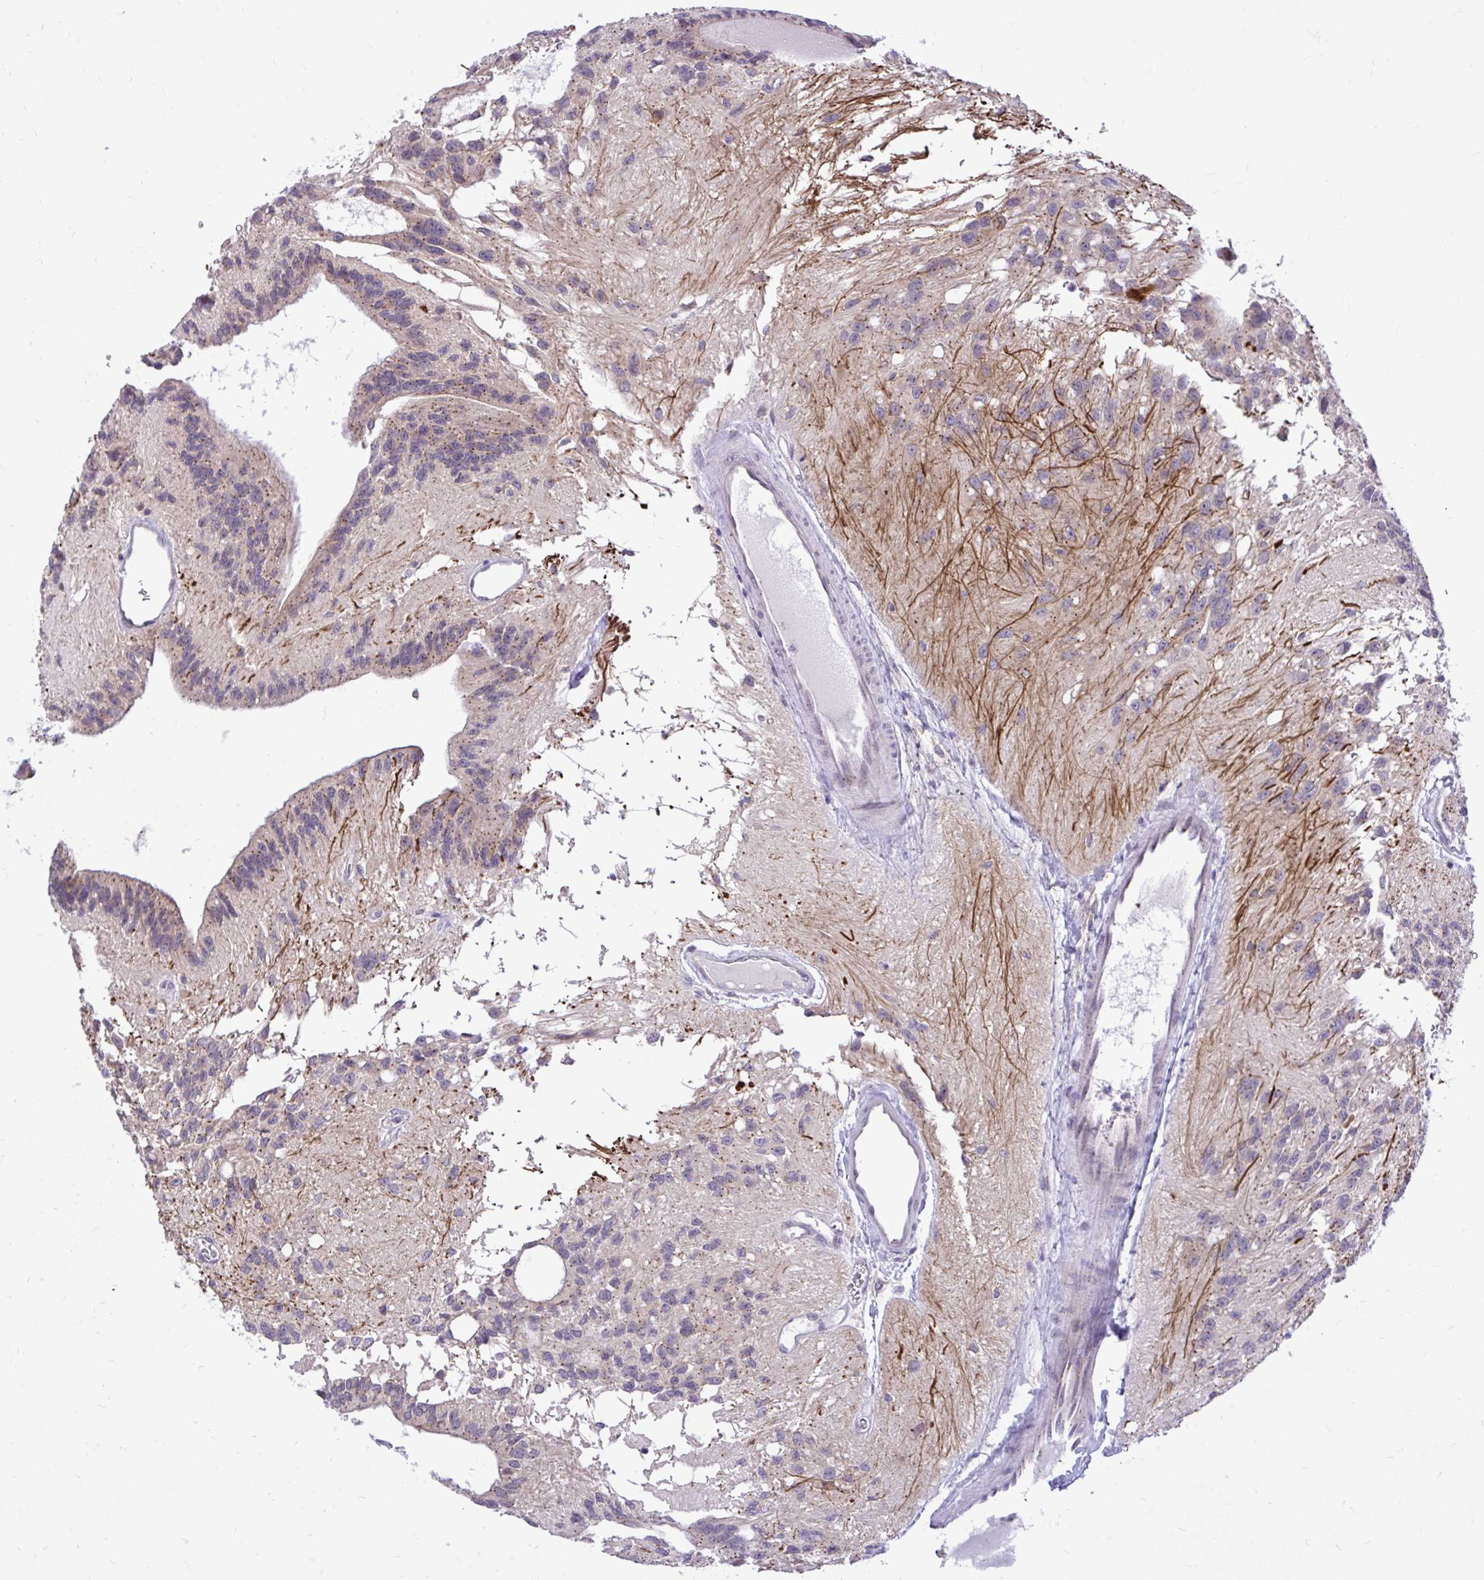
{"staining": {"intensity": "weak", "quantity": "25%-75%", "location": "cytoplasmic/membranous"}, "tissue": "glioma", "cell_type": "Tumor cells", "image_type": "cancer", "snomed": [{"axis": "morphology", "description": "Glioma, malignant, Low grade"}, {"axis": "topography", "description": "Brain"}], "caption": "Glioma stained with a brown dye demonstrates weak cytoplasmic/membranous positive staining in about 25%-75% of tumor cells.", "gene": "CEACAM18", "patient": {"sex": "male", "age": 31}}